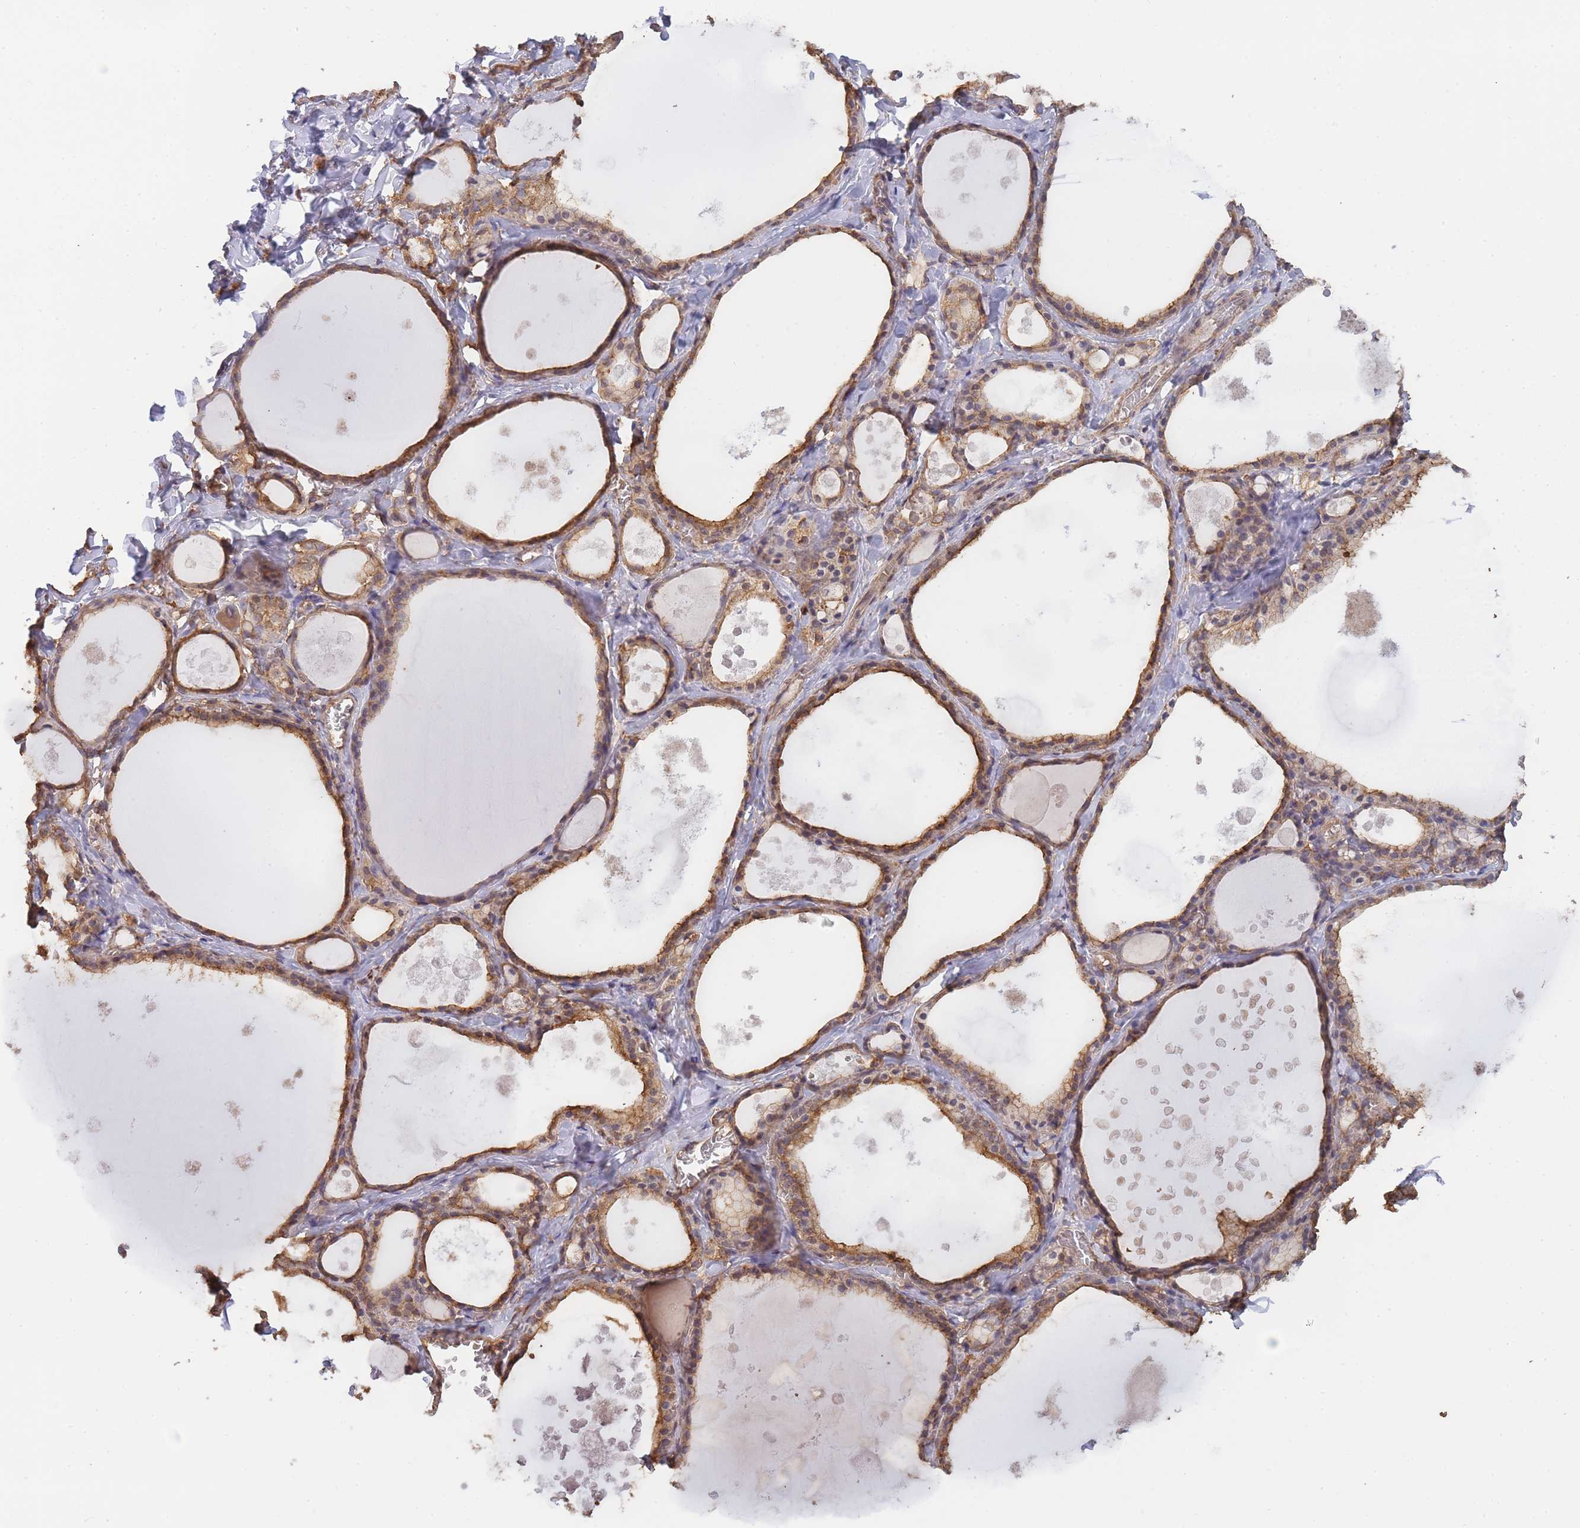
{"staining": {"intensity": "moderate", "quantity": ">75%", "location": "cytoplasmic/membranous"}, "tissue": "thyroid gland", "cell_type": "Glandular cells", "image_type": "normal", "snomed": [{"axis": "morphology", "description": "Normal tissue, NOS"}, {"axis": "topography", "description": "Thyroid gland"}], "caption": "Benign thyroid gland was stained to show a protein in brown. There is medium levels of moderate cytoplasmic/membranous positivity in approximately >75% of glandular cells. (Stains: DAB in brown, nuclei in blue, Microscopy: brightfield microscopy at high magnification).", "gene": "METRN", "patient": {"sex": "male", "age": 56}}